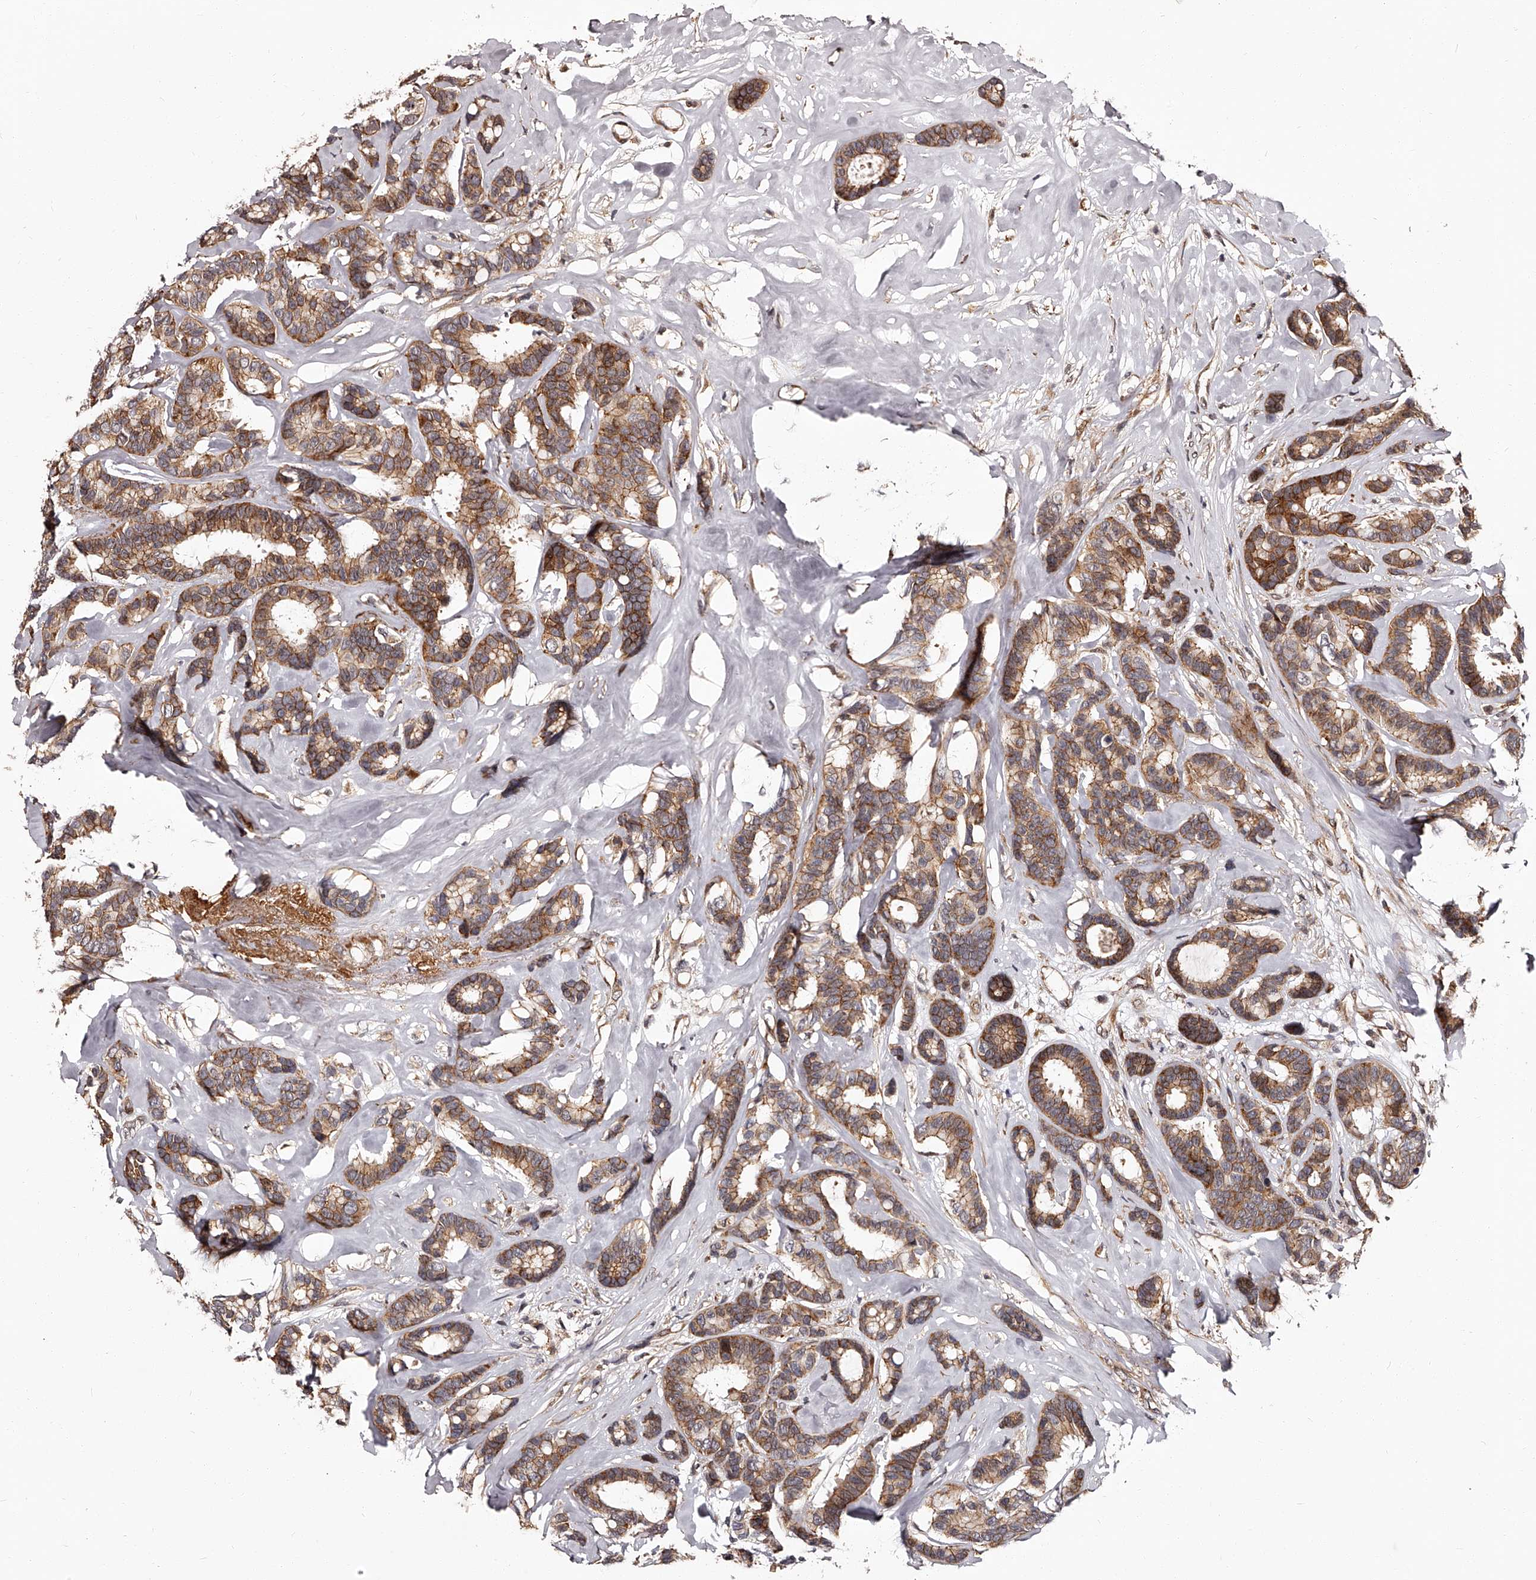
{"staining": {"intensity": "moderate", "quantity": ">75%", "location": "cytoplasmic/membranous"}, "tissue": "breast cancer", "cell_type": "Tumor cells", "image_type": "cancer", "snomed": [{"axis": "morphology", "description": "Duct carcinoma"}, {"axis": "topography", "description": "Breast"}], "caption": "The micrograph demonstrates staining of infiltrating ductal carcinoma (breast), revealing moderate cytoplasmic/membranous protein expression (brown color) within tumor cells.", "gene": "RSC1A1", "patient": {"sex": "female", "age": 87}}